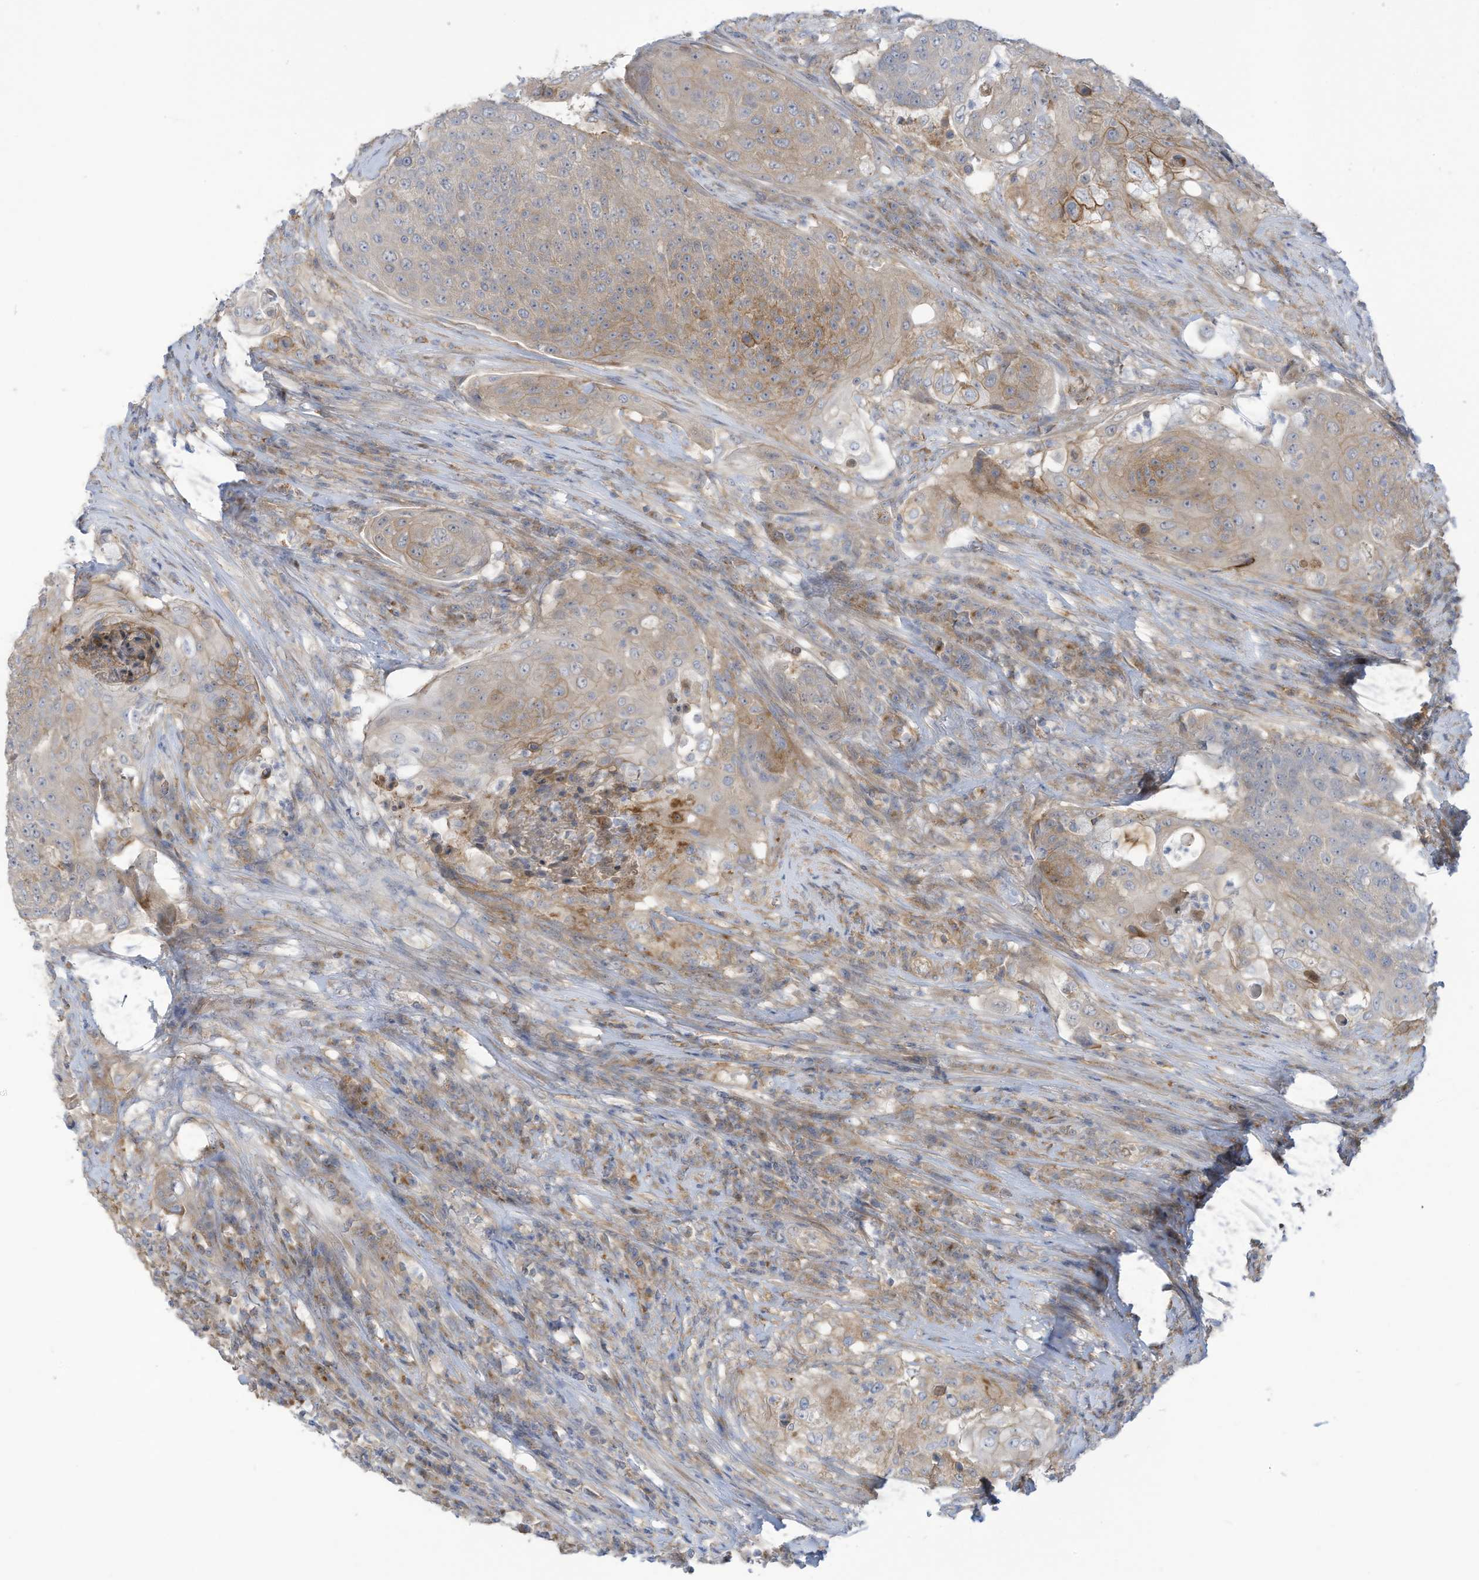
{"staining": {"intensity": "moderate", "quantity": "<25%", "location": "cytoplasmic/membranous"}, "tissue": "urothelial cancer", "cell_type": "Tumor cells", "image_type": "cancer", "snomed": [{"axis": "morphology", "description": "Urothelial carcinoma, High grade"}, {"axis": "topography", "description": "Urinary bladder"}], "caption": "Immunohistochemical staining of urothelial carcinoma (high-grade) shows low levels of moderate cytoplasmic/membranous positivity in about <25% of tumor cells.", "gene": "ADAT2", "patient": {"sex": "female", "age": 63}}